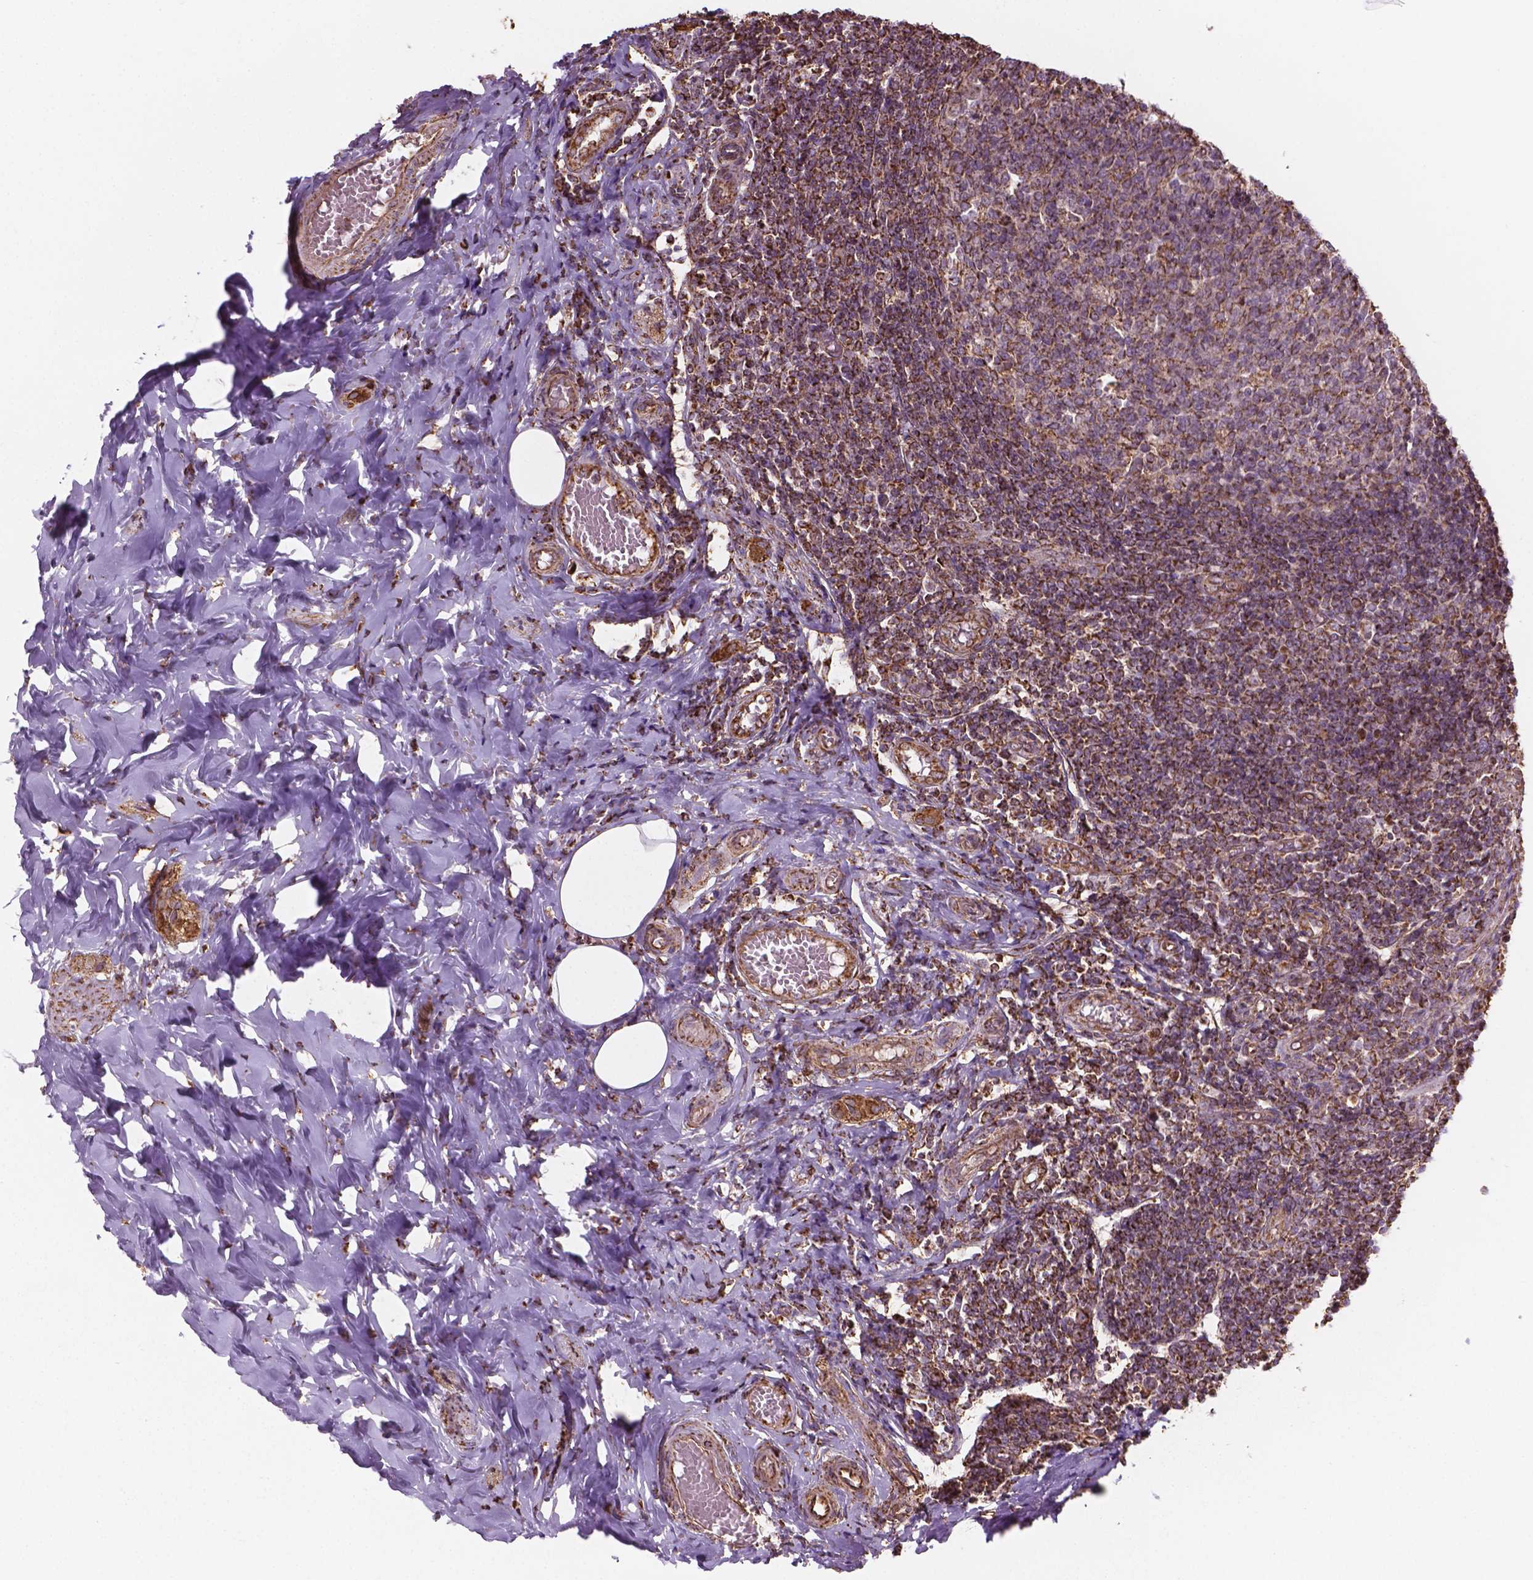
{"staining": {"intensity": "moderate", "quantity": ">75%", "location": "cytoplasmic/membranous"}, "tissue": "appendix", "cell_type": "Glandular cells", "image_type": "normal", "snomed": [{"axis": "morphology", "description": "Normal tissue, NOS"}, {"axis": "topography", "description": "Appendix"}], "caption": "A high-resolution photomicrograph shows IHC staining of normal appendix, which displays moderate cytoplasmic/membranous positivity in approximately >75% of glandular cells. Using DAB (brown) and hematoxylin (blue) stains, captured at high magnification using brightfield microscopy.", "gene": "HS3ST3A1", "patient": {"sex": "female", "age": 32}}